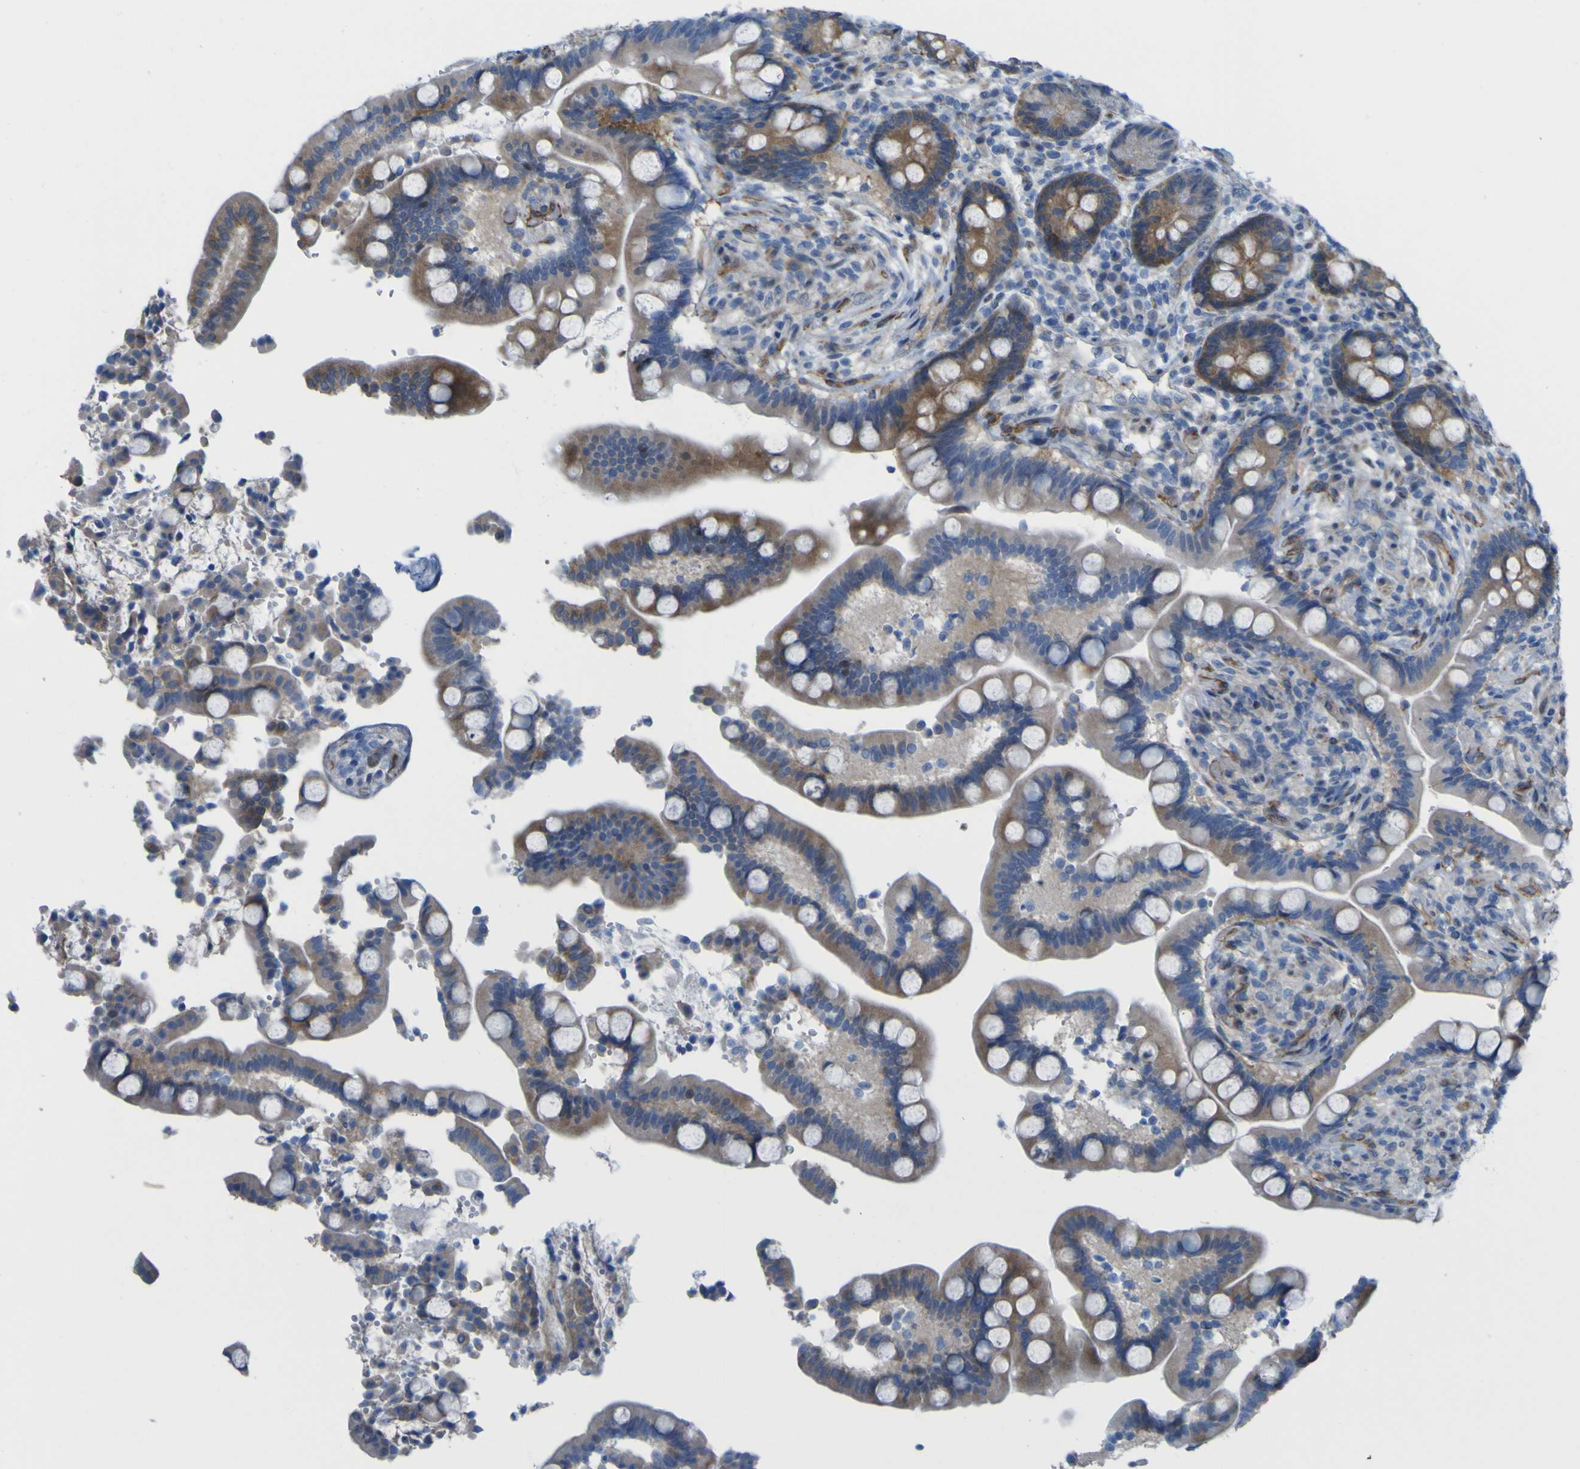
{"staining": {"intensity": "moderate", "quantity": ">75%", "location": "cytoplasmic/membranous"}, "tissue": "colon", "cell_type": "Endothelial cells", "image_type": "normal", "snomed": [{"axis": "morphology", "description": "Normal tissue, NOS"}, {"axis": "topography", "description": "Colon"}], "caption": "Protein staining of normal colon exhibits moderate cytoplasmic/membranous staining in about >75% of endothelial cells.", "gene": "JPH1", "patient": {"sex": "male", "age": 73}}